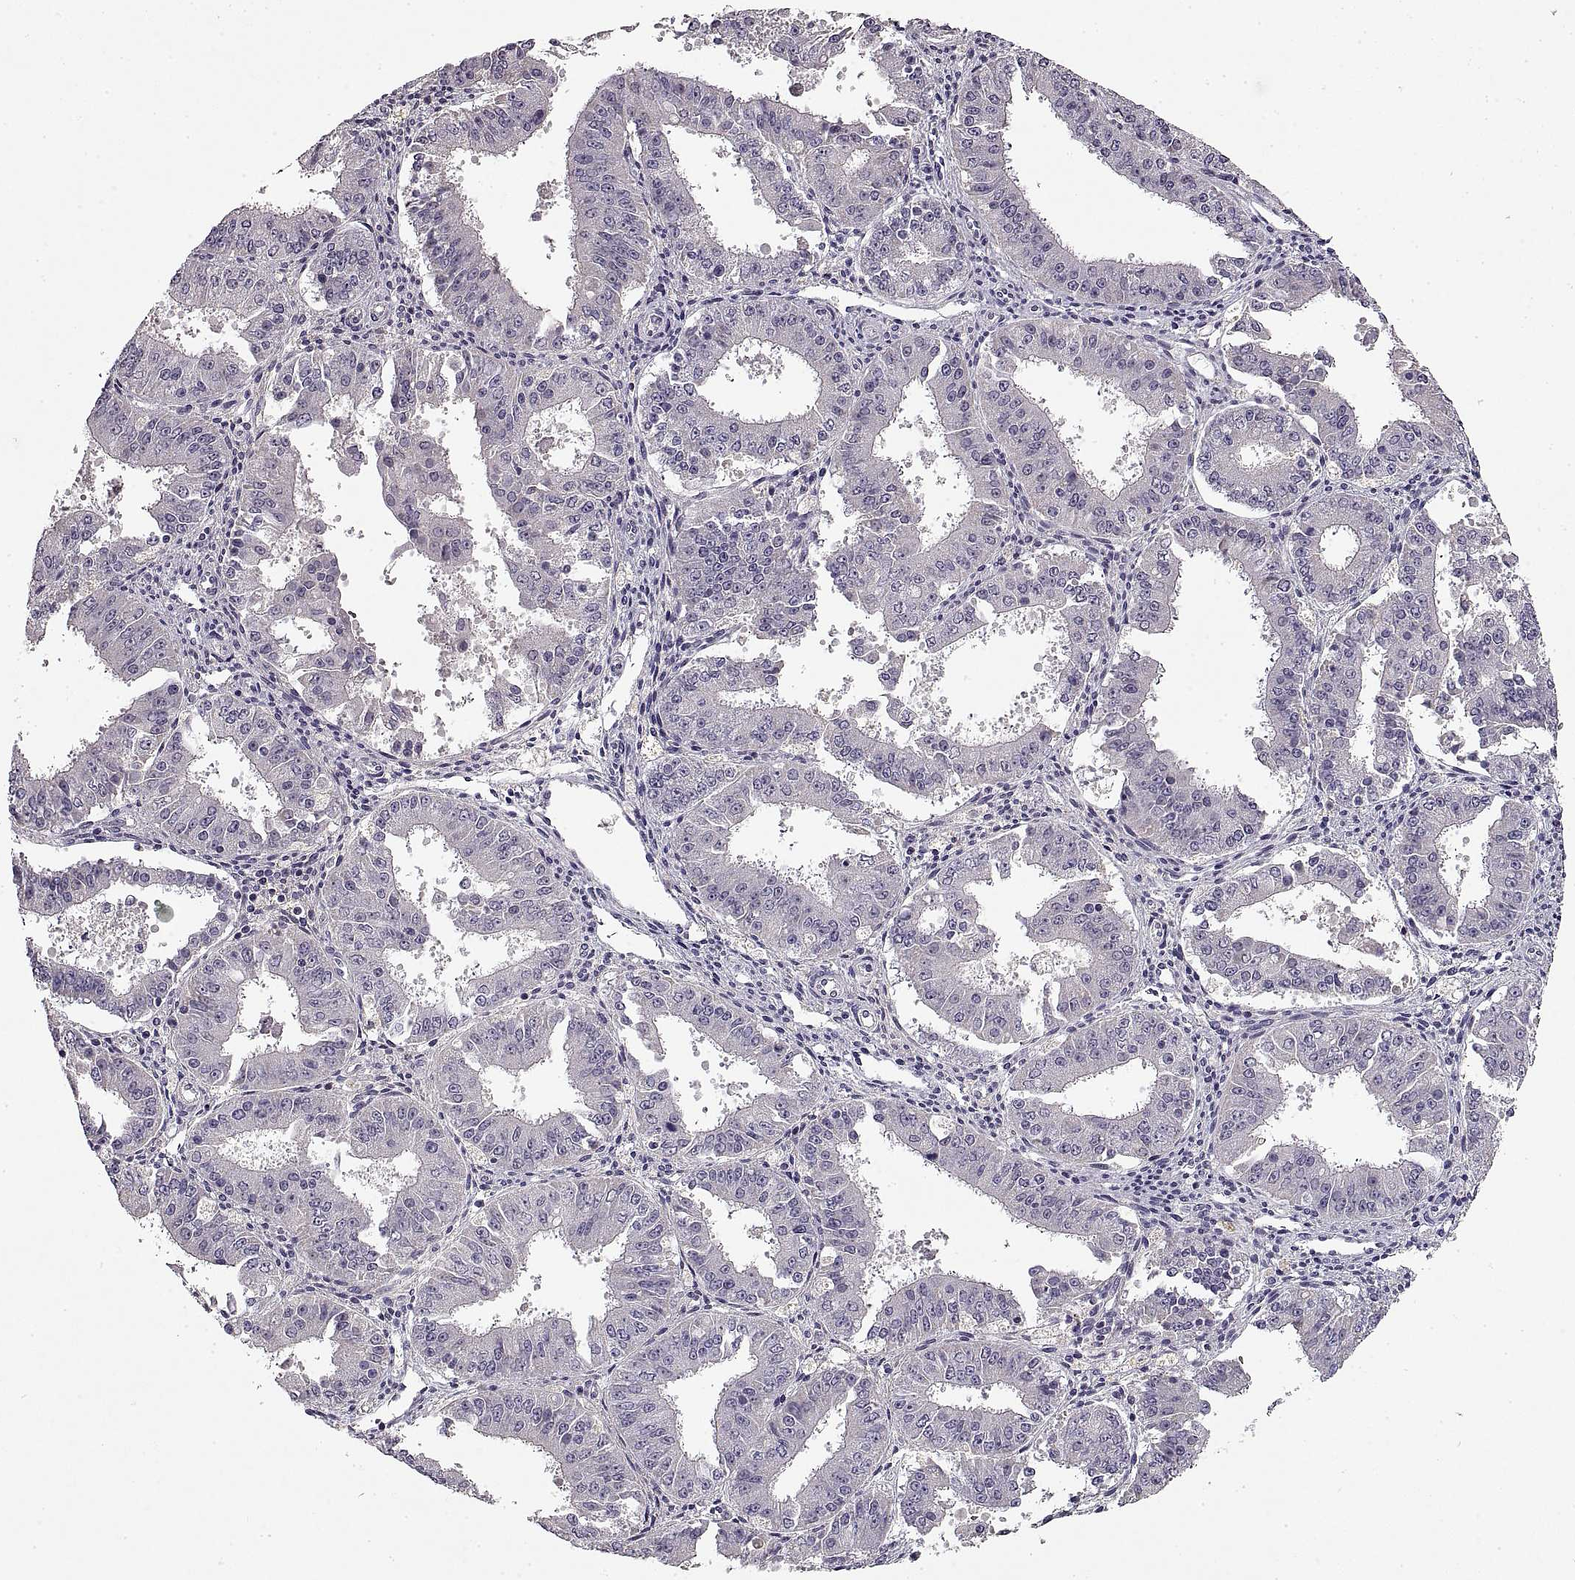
{"staining": {"intensity": "negative", "quantity": "none", "location": "none"}, "tissue": "ovarian cancer", "cell_type": "Tumor cells", "image_type": "cancer", "snomed": [{"axis": "morphology", "description": "Carcinoma, endometroid"}, {"axis": "topography", "description": "Ovary"}], "caption": "IHC image of neoplastic tissue: ovarian cancer (endometroid carcinoma) stained with DAB demonstrates no significant protein staining in tumor cells.", "gene": "ADAM11", "patient": {"sex": "female", "age": 42}}